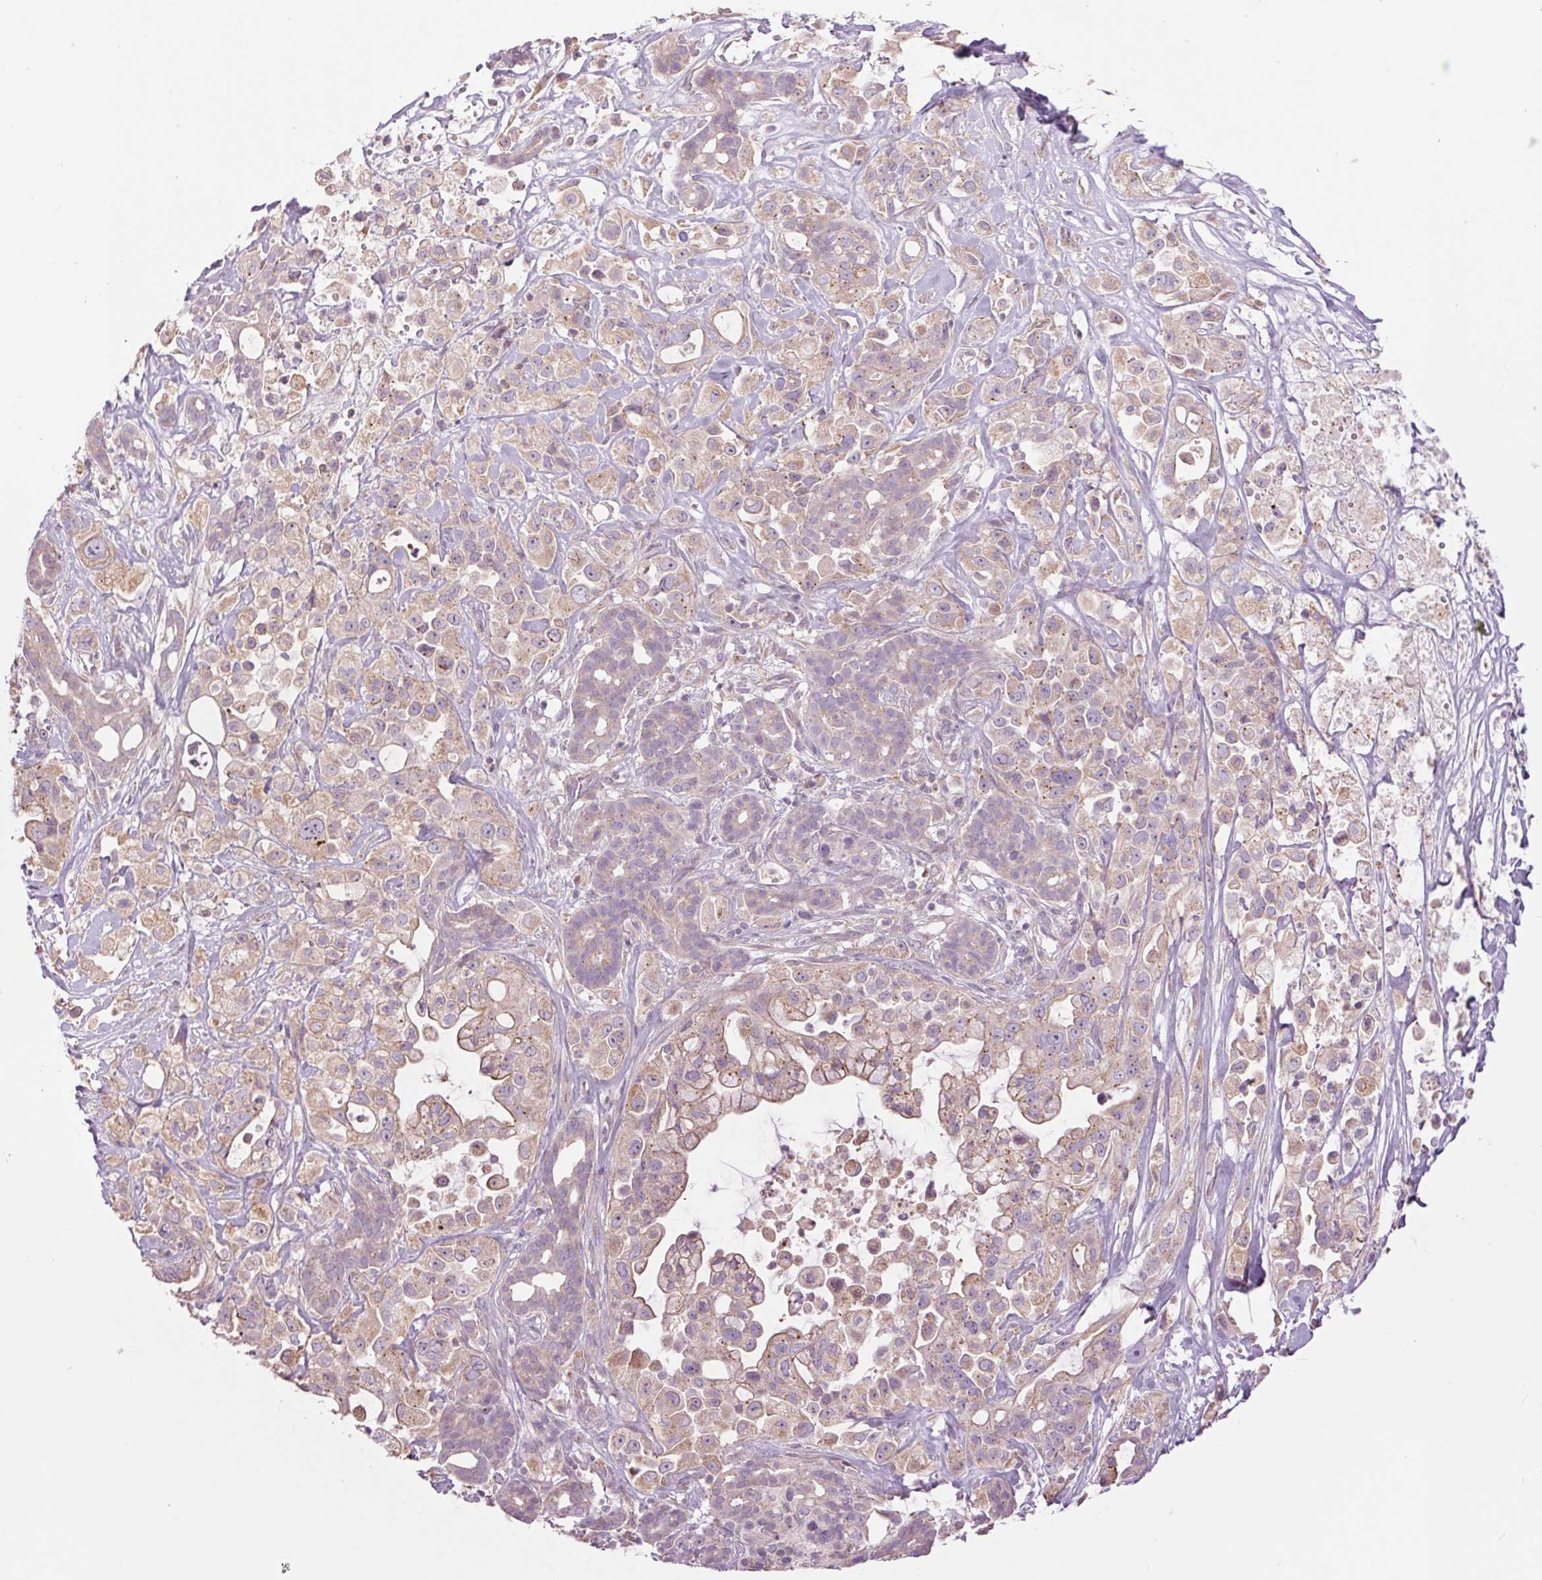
{"staining": {"intensity": "weak", "quantity": "25%-75%", "location": "cytoplasmic/membranous"}, "tissue": "pancreatic cancer", "cell_type": "Tumor cells", "image_type": "cancer", "snomed": [{"axis": "morphology", "description": "Adenocarcinoma, NOS"}, {"axis": "topography", "description": "Pancreas"}], "caption": "Tumor cells demonstrate low levels of weak cytoplasmic/membranous expression in about 25%-75% of cells in pancreatic cancer.", "gene": "CTNNA3", "patient": {"sex": "male", "age": 44}}